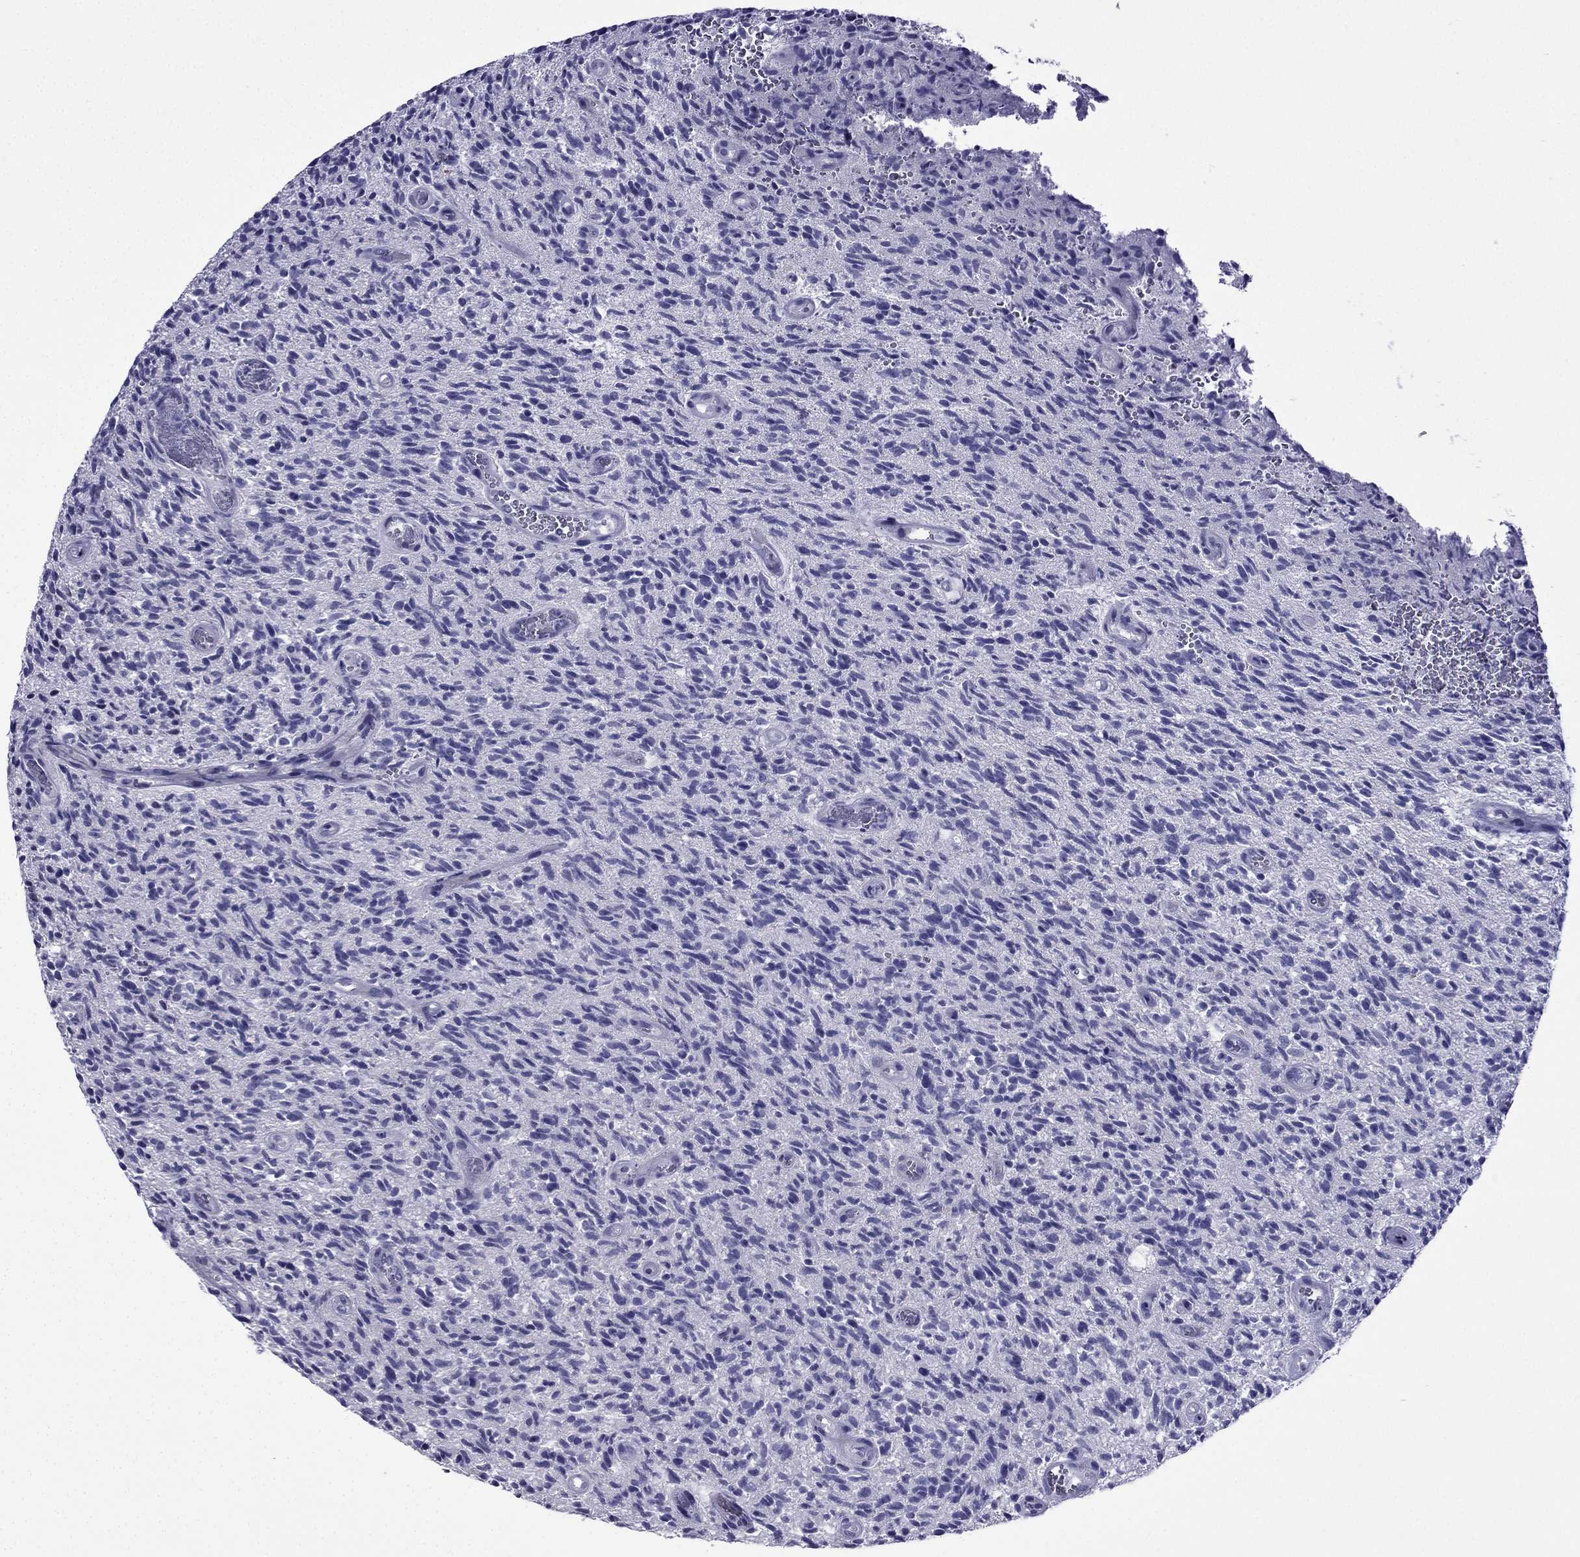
{"staining": {"intensity": "negative", "quantity": "none", "location": "none"}, "tissue": "glioma", "cell_type": "Tumor cells", "image_type": "cancer", "snomed": [{"axis": "morphology", "description": "Glioma, malignant, High grade"}, {"axis": "topography", "description": "Brain"}], "caption": "An image of human malignant glioma (high-grade) is negative for staining in tumor cells.", "gene": "POM121L12", "patient": {"sex": "male", "age": 64}}